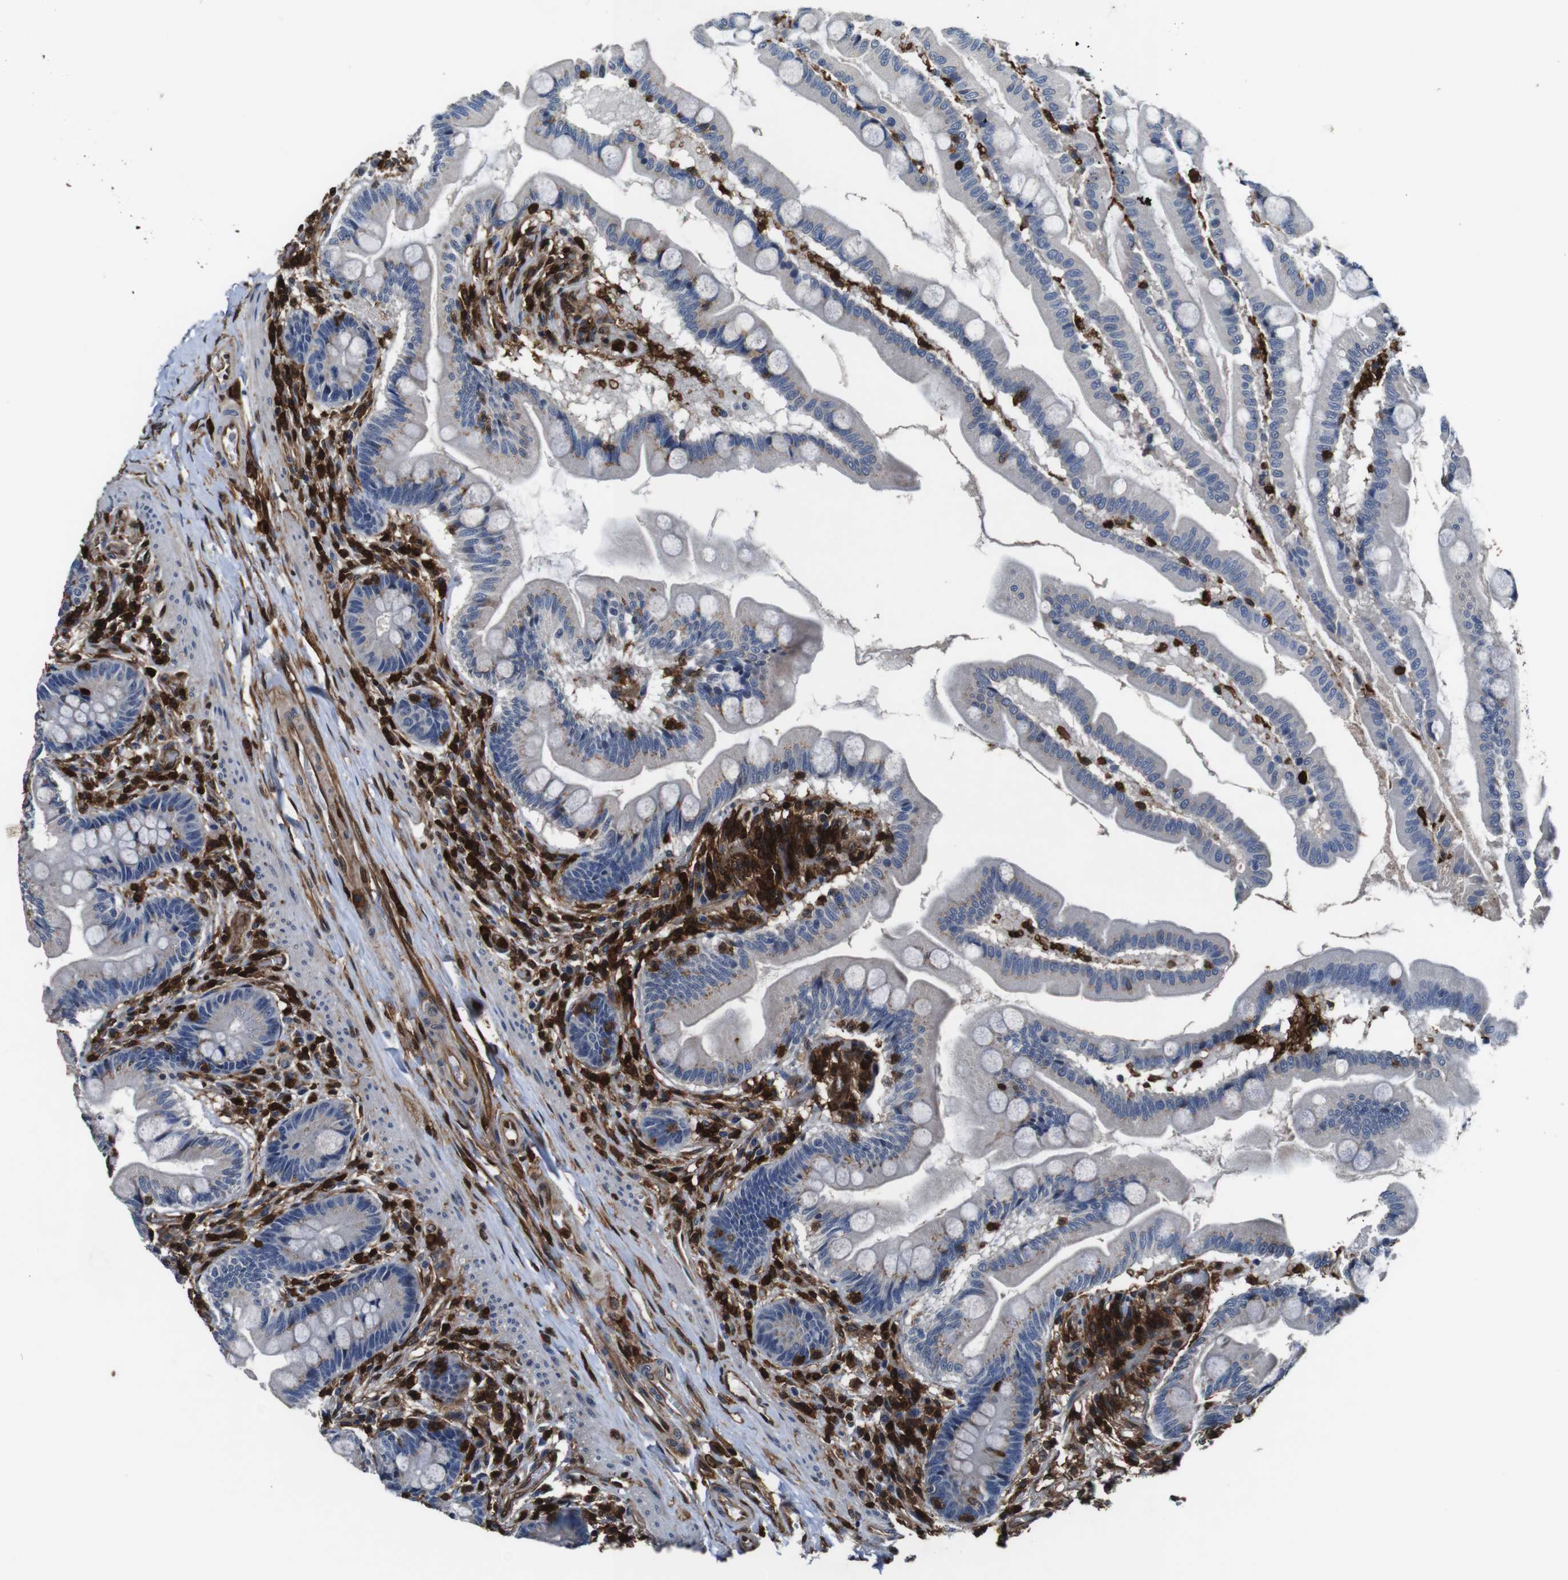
{"staining": {"intensity": "negative", "quantity": "none", "location": "none"}, "tissue": "small intestine", "cell_type": "Glandular cells", "image_type": "normal", "snomed": [{"axis": "morphology", "description": "Normal tissue, NOS"}, {"axis": "topography", "description": "Small intestine"}], "caption": "The image demonstrates no significant staining in glandular cells of small intestine.", "gene": "ANXA1", "patient": {"sex": "female", "age": 56}}